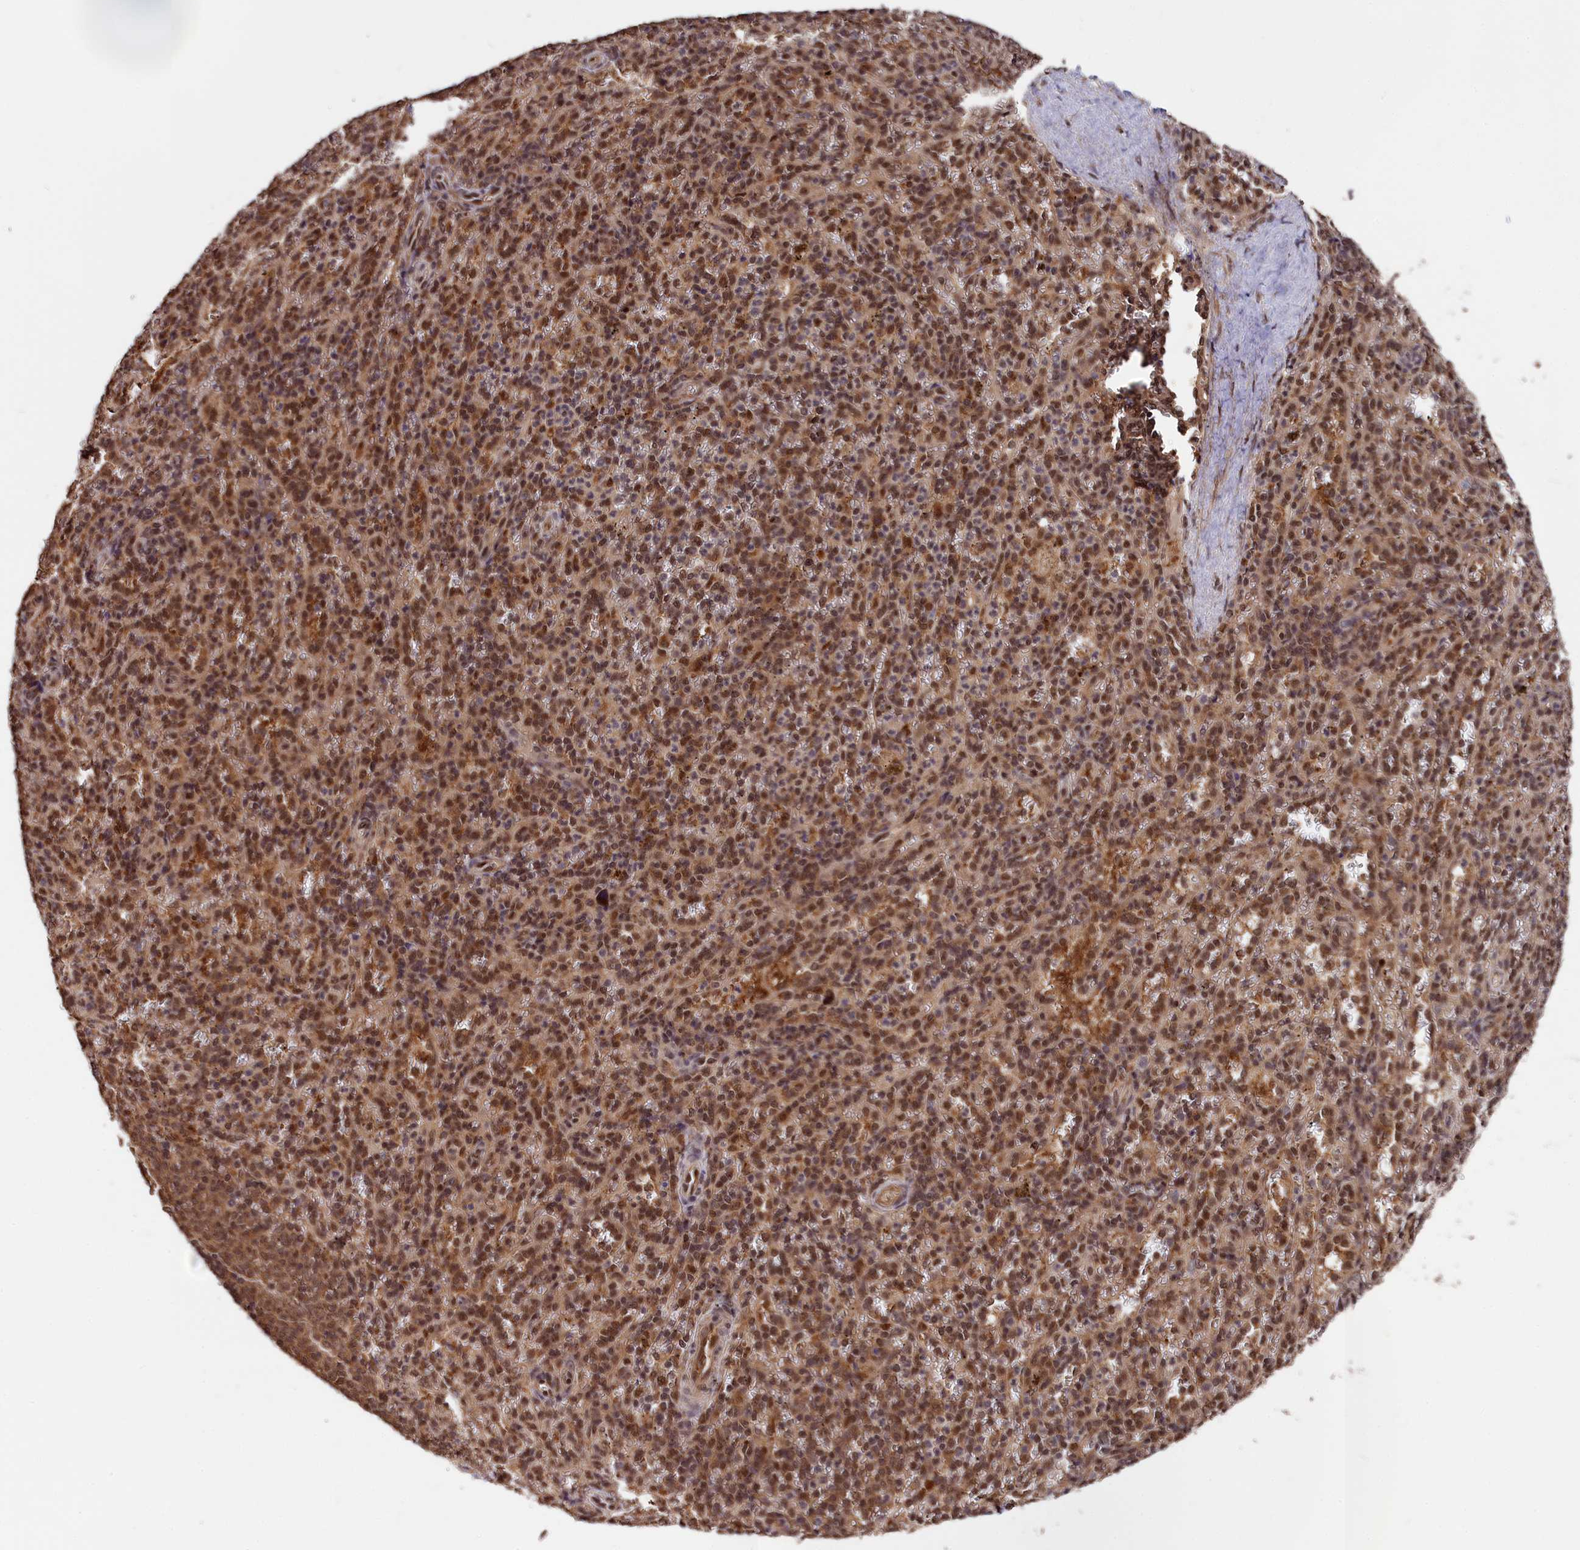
{"staining": {"intensity": "moderate", "quantity": ">75%", "location": "nuclear"}, "tissue": "spleen", "cell_type": "Cells in red pulp", "image_type": "normal", "snomed": [{"axis": "morphology", "description": "Normal tissue, NOS"}, {"axis": "topography", "description": "Spleen"}], "caption": "Spleen was stained to show a protein in brown. There is medium levels of moderate nuclear expression in about >75% of cells in red pulp. The staining was performed using DAB (3,3'-diaminobenzidine) to visualize the protein expression in brown, while the nuclei were stained in blue with hematoxylin (Magnification: 20x).", "gene": "ADRM1", "patient": {"sex": "female", "age": 21}}